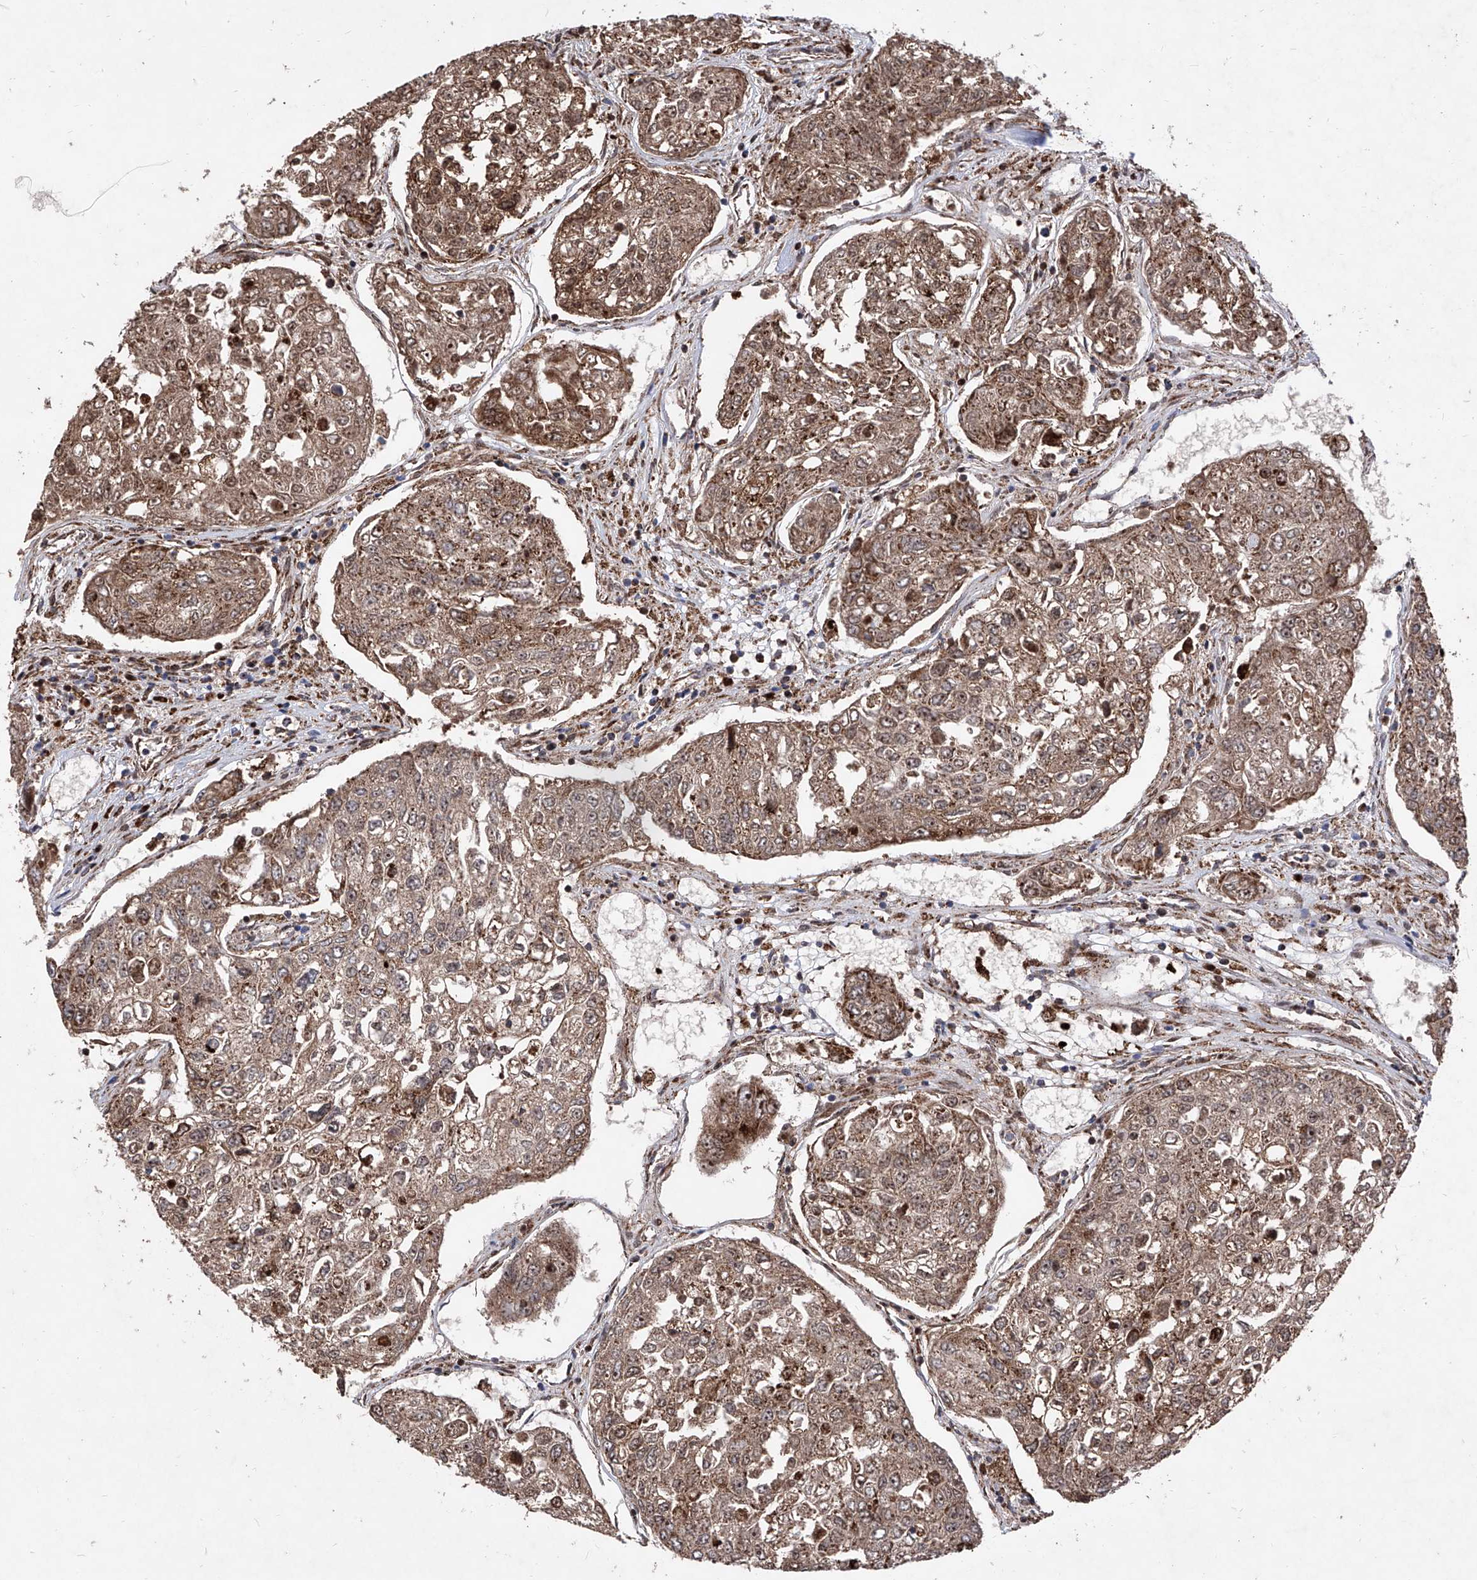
{"staining": {"intensity": "strong", "quantity": ">75%", "location": "cytoplasmic/membranous"}, "tissue": "urothelial cancer", "cell_type": "Tumor cells", "image_type": "cancer", "snomed": [{"axis": "morphology", "description": "Urothelial carcinoma, High grade"}, {"axis": "topography", "description": "Lymph node"}, {"axis": "topography", "description": "Urinary bladder"}], "caption": "The photomicrograph reveals staining of urothelial cancer, revealing strong cytoplasmic/membranous protein expression (brown color) within tumor cells. (brown staining indicates protein expression, while blue staining denotes nuclei).", "gene": "SEMA6A", "patient": {"sex": "male", "age": 51}}